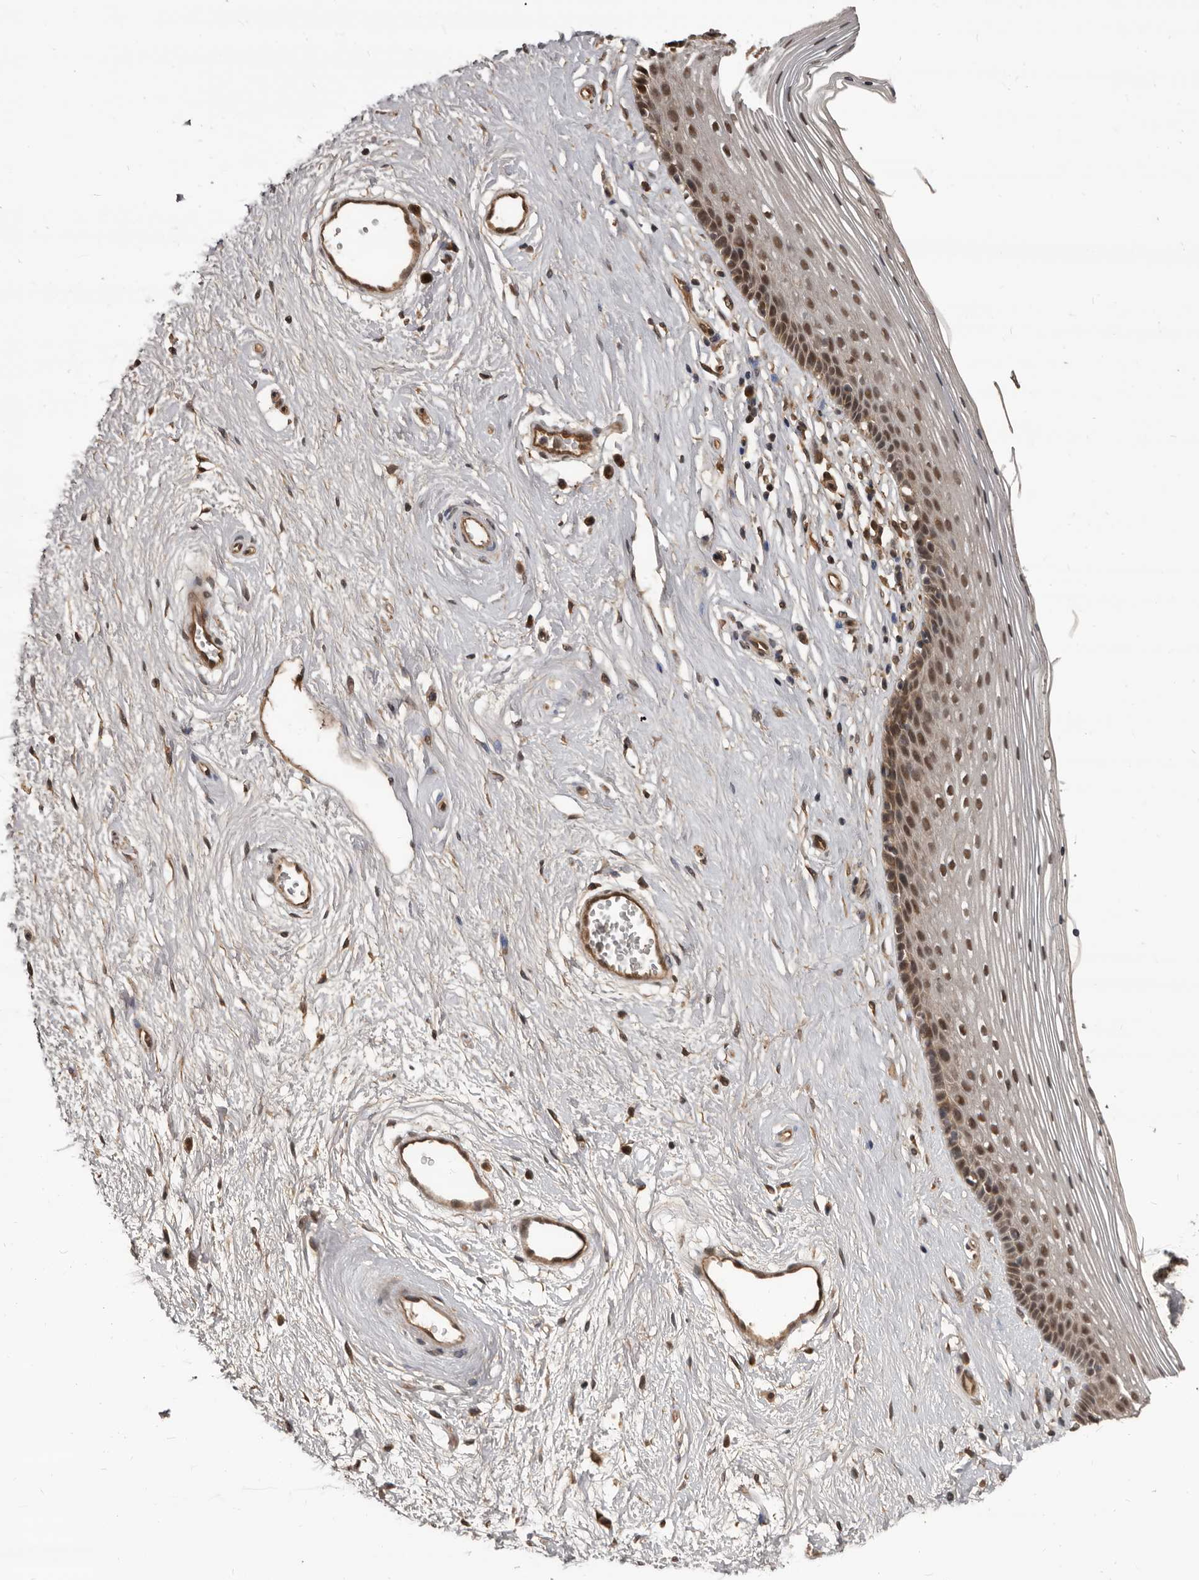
{"staining": {"intensity": "moderate", "quantity": ">75%", "location": "nuclear"}, "tissue": "vagina", "cell_type": "Squamous epithelial cells", "image_type": "normal", "snomed": [{"axis": "morphology", "description": "Normal tissue, NOS"}, {"axis": "topography", "description": "Vagina"}], "caption": "Unremarkable vagina reveals moderate nuclear positivity in approximately >75% of squamous epithelial cells, visualized by immunohistochemistry.", "gene": "AHR", "patient": {"sex": "female", "age": 46}}